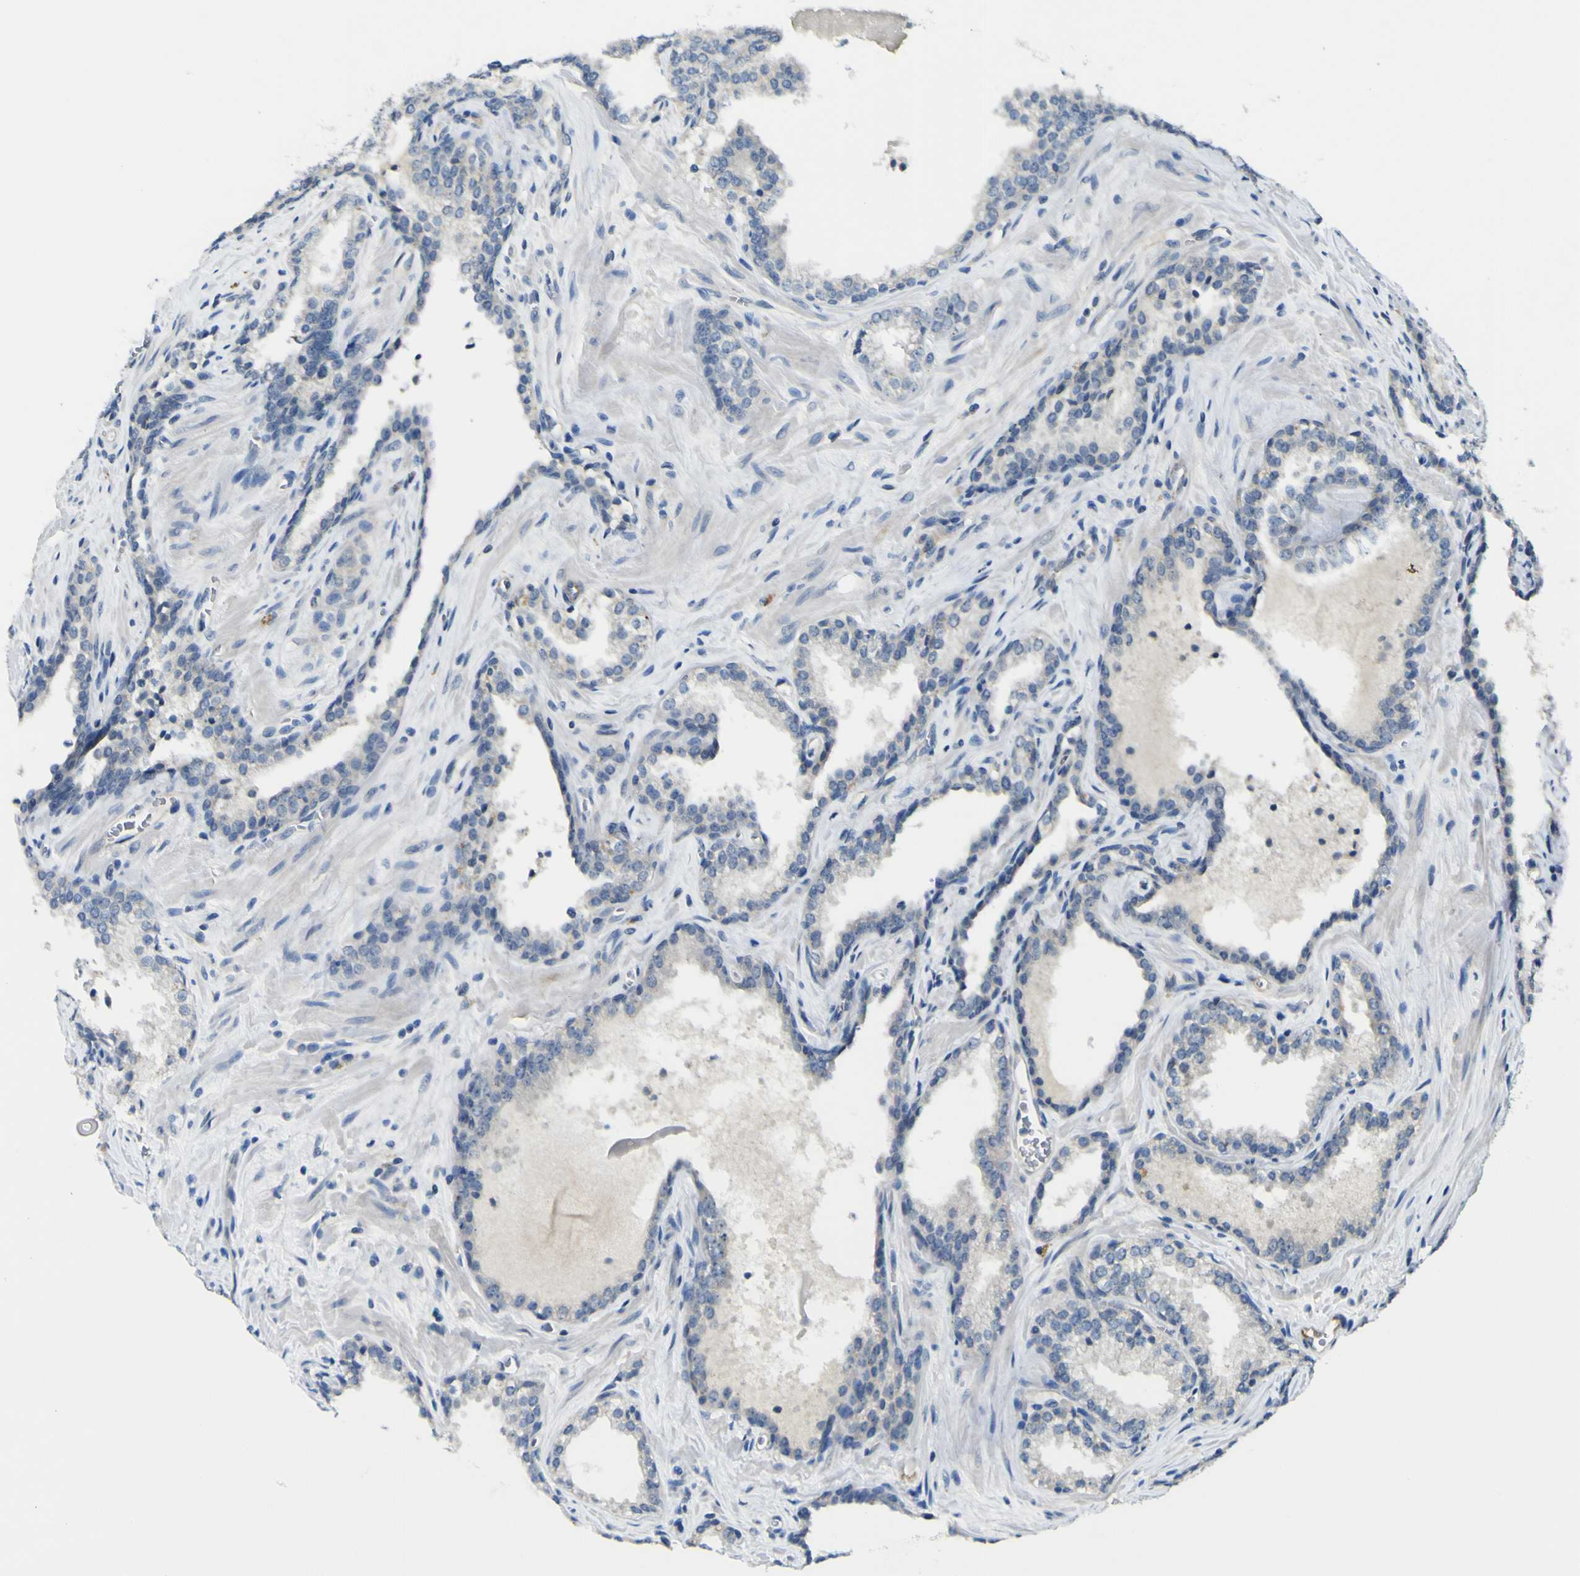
{"staining": {"intensity": "negative", "quantity": "none", "location": "none"}, "tissue": "prostate cancer", "cell_type": "Tumor cells", "image_type": "cancer", "snomed": [{"axis": "morphology", "description": "Adenocarcinoma, Low grade"}, {"axis": "topography", "description": "Prostate"}], "caption": "This is an IHC image of prostate low-grade adenocarcinoma. There is no staining in tumor cells.", "gene": "LDLR", "patient": {"sex": "male", "age": 60}}